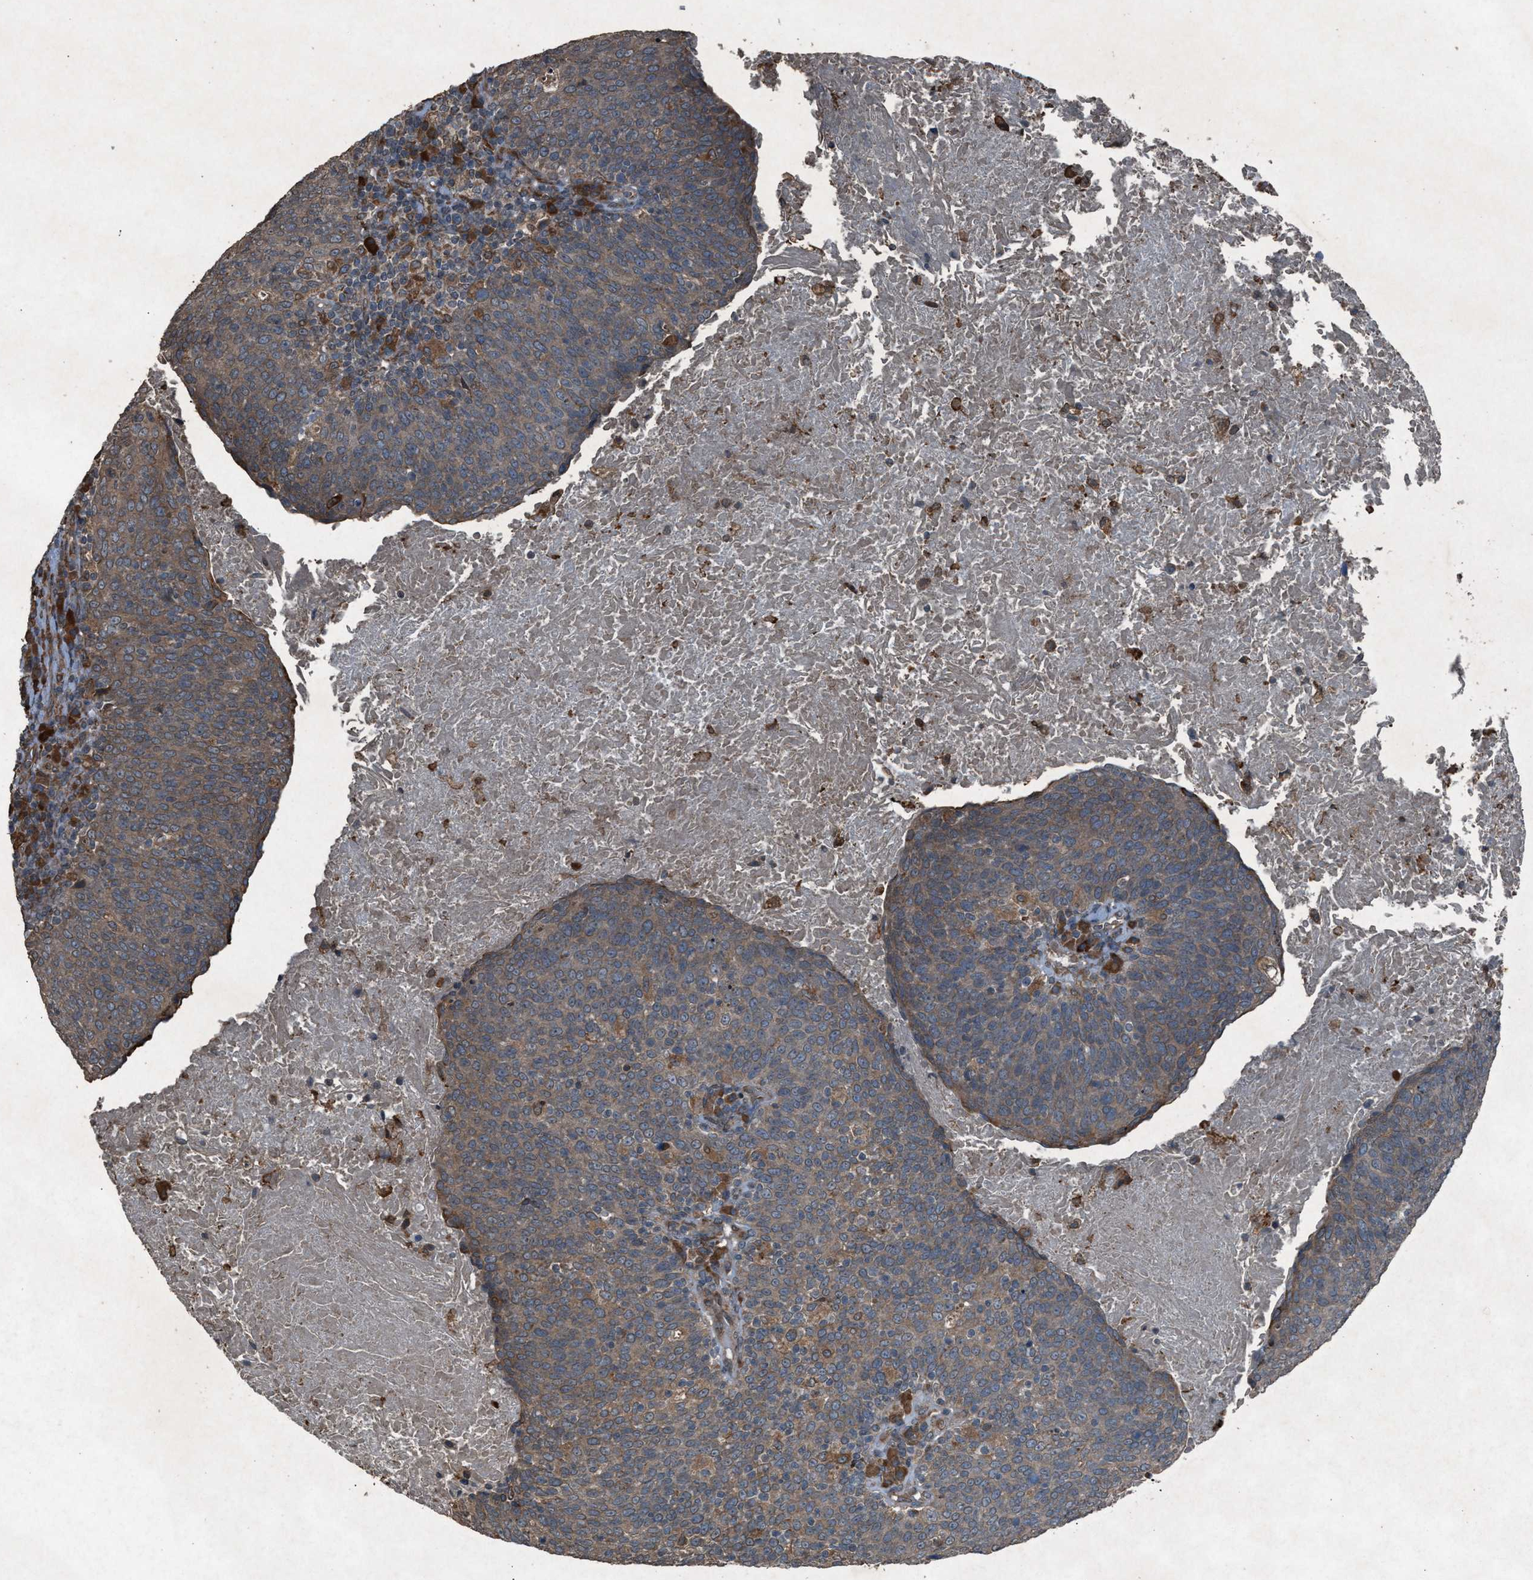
{"staining": {"intensity": "weak", "quantity": ">75%", "location": "cytoplasmic/membranous"}, "tissue": "head and neck cancer", "cell_type": "Tumor cells", "image_type": "cancer", "snomed": [{"axis": "morphology", "description": "Squamous cell carcinoma, NOS"}, {"axis": "morphology", "description": "Squamous cell carcinoma, metastatic, NOS"}, {"axis": "topography", "description": "Lymph node"}, {"axis": "topography", "description": "Head-Neck"}], "caption": "This is a photomicrograph of IHC staining of head and neck cancer, which shows weak positivity in the cytoplasmic/membranous of tumor cells.", "gene": "CALR", "patient": {"sex": "male", "age": 62}}